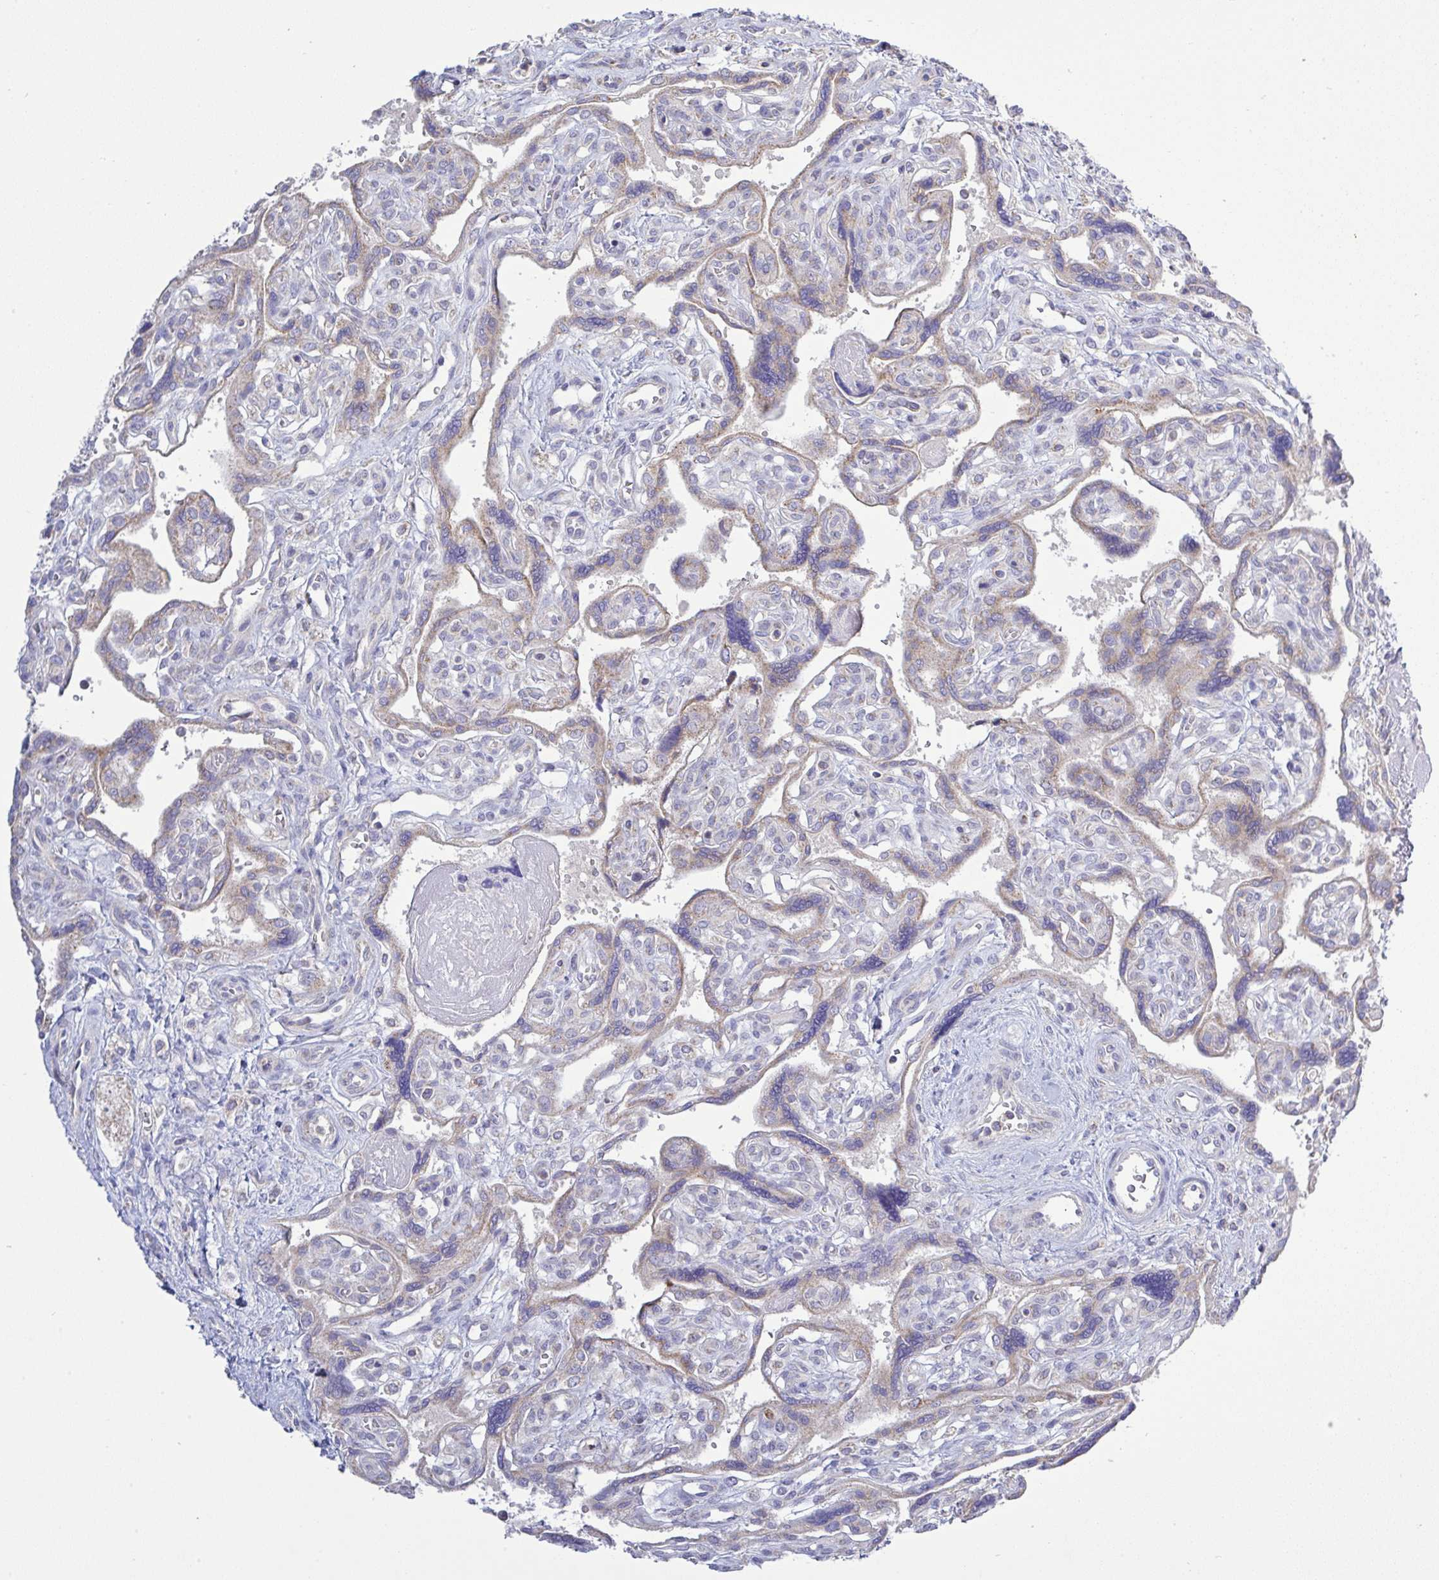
{"staining": {"intensity": "weak", "quantity": "25%-75%", "location": "cytoplasmic/membranous"}, "tissue": "placenta", "cell_type": "Trophoblastic cells", "image_type": "normal", "snomed": [{"axis": "morphology", "description": "Normal tissue, NOS"}, {"axis": "topography", "description": "Placenta"}], "caption": "Immunohistochemical staining of unremarkable human placenta shows 25%-75% levels of weak cytoplasmic/membranous protein staining in about 25%-75% of trophoblastic cells. Nuclei are stained in blue.", "gene": "NDUFA7", "patient": {"sex": "female", "age": 39}}